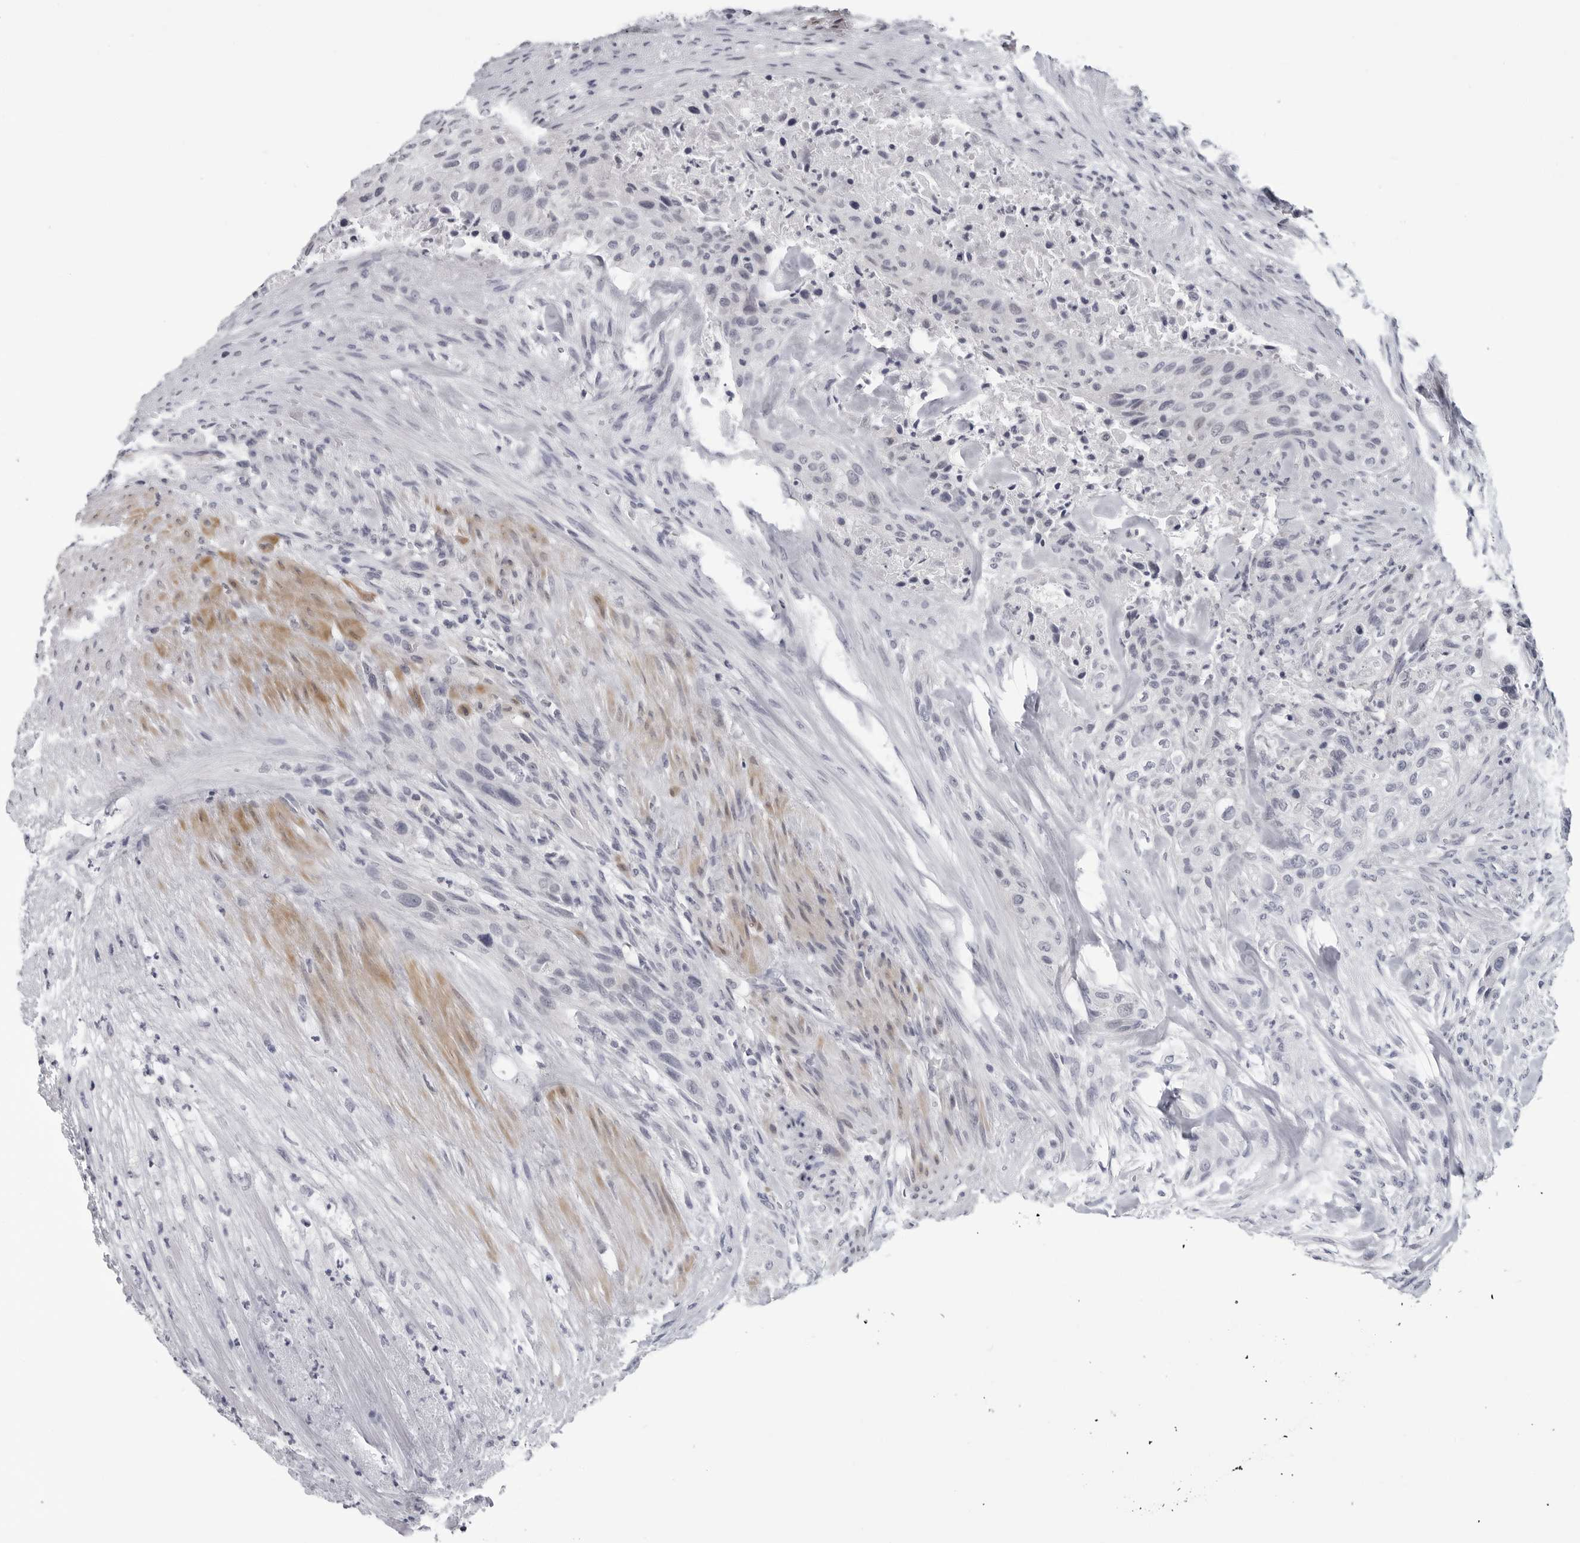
{"staining": {"intensity": "negative", "quantity": "none", "location": "none"}, "tissue": "urothelial cancer", "cell_type": "Tumor cells", "image_type": "cancer", "snomed": [{"axis": "morphology", "description": "Urothelial carcinoma, High grade"}, {"axis": "topography", "description": "Urinary bladder"}], "caption": "High magnification brightfield microscopy of urothelial carcinoma (high-grade) stained with DAB (3,3'-diaminobenzidine) (brown) and counterstained with hematoxylin (blue): tumor cells show no significant expression. (Brightfield microscopy of DAB (3,3'-diaminobenzidine) immunohistochemistry (IHC) at high magnification).", "gene": "OPLAH", "patient": {"sex": "male", "age": 35}}